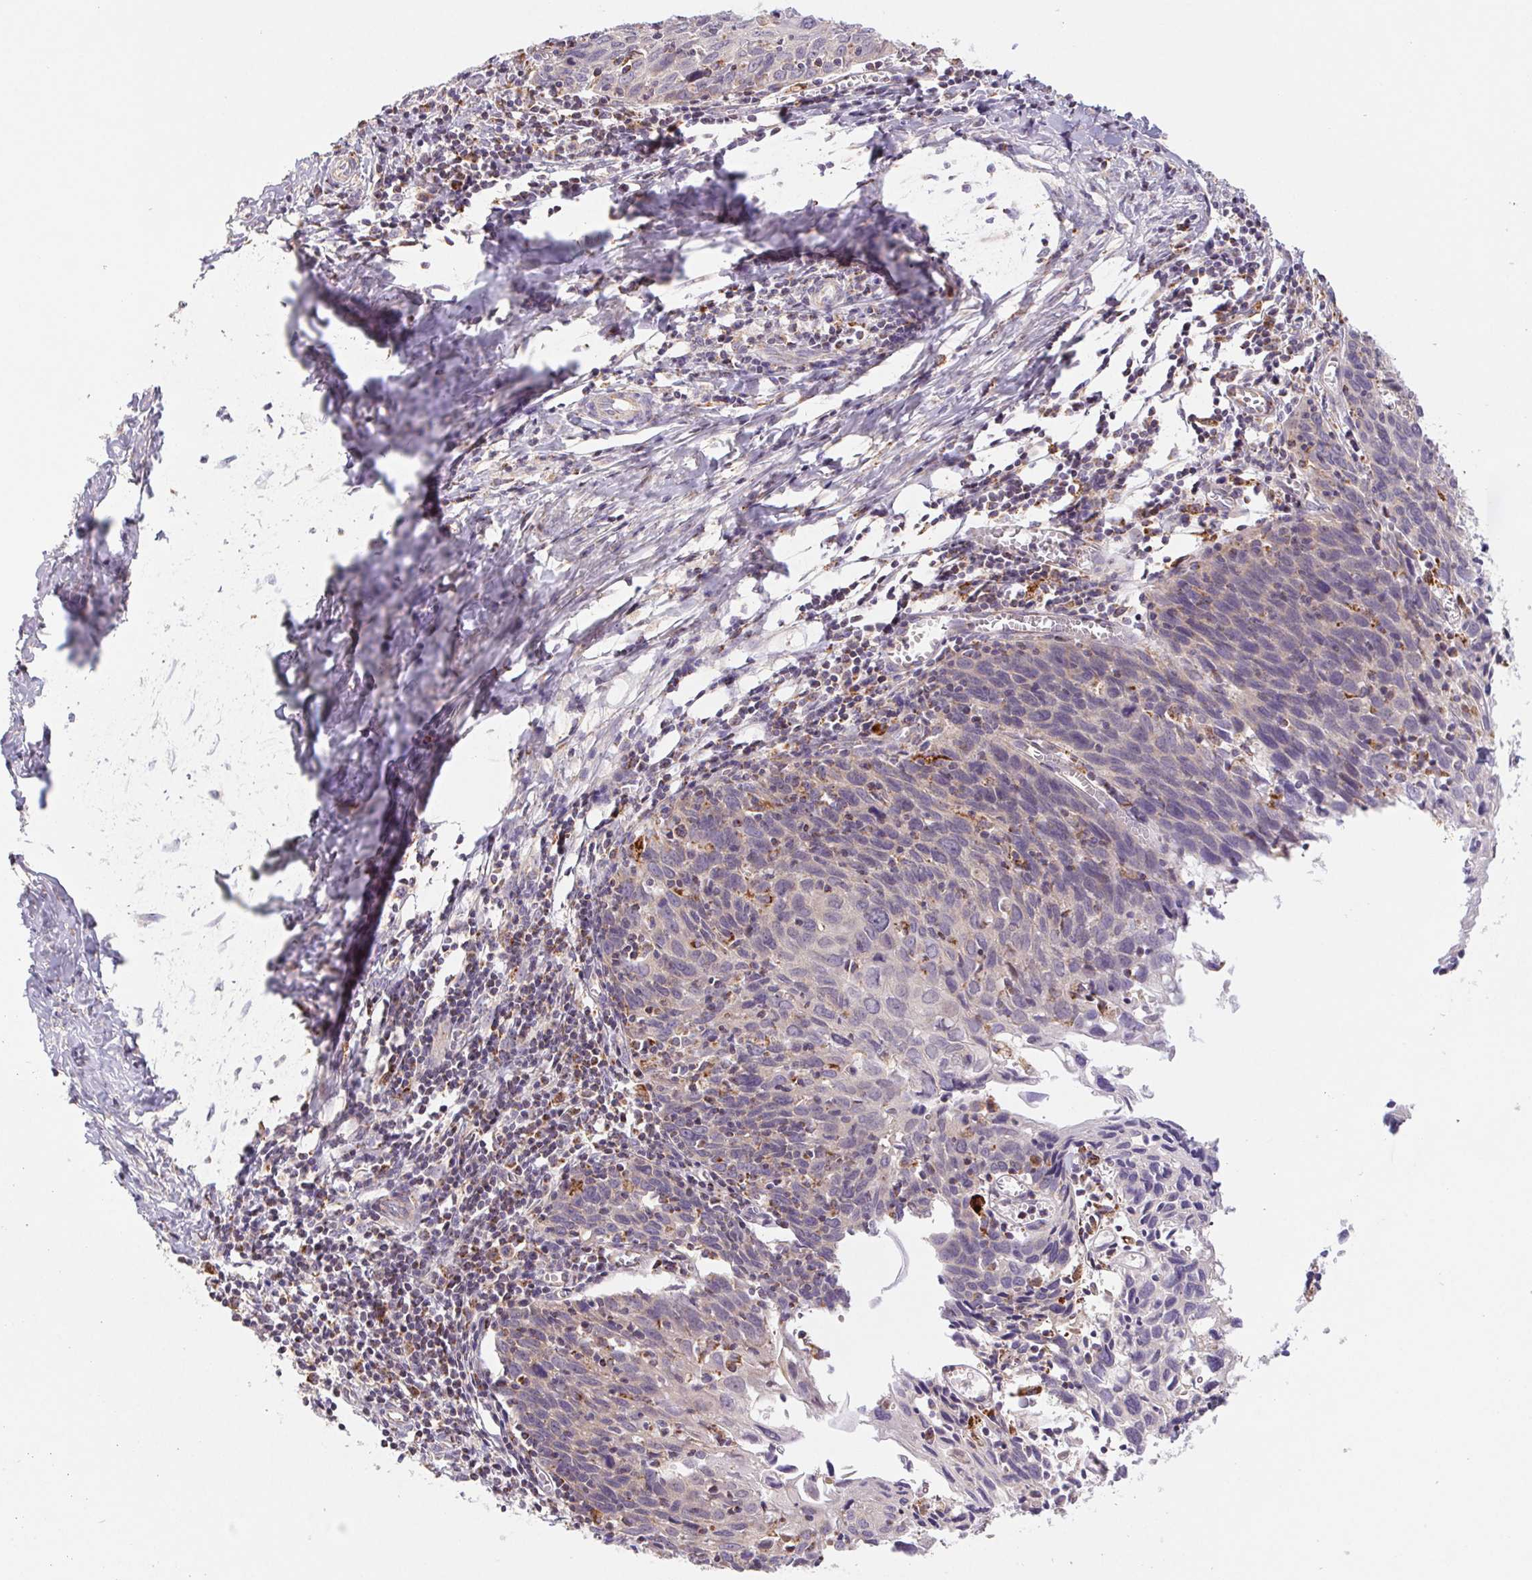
{"staining": {"intensity": "negative", "quantity": "none", "location": "none"}, "tissue": "cervical cancer", "cell_type": "Tumor cells", "image_type": "cancer", "snomed": [{"axis": "morphology", "description": "Squamous cell carcinoma, NOS"}, {"axis": "topography", "description": "Cervix"}], "caption": "Protein analysis of cervical squamous cell carcinoma exhibits no significant staining in tumor cells.", "gene": "EMC6", "patient": {"sex": "female", "age": 39}}